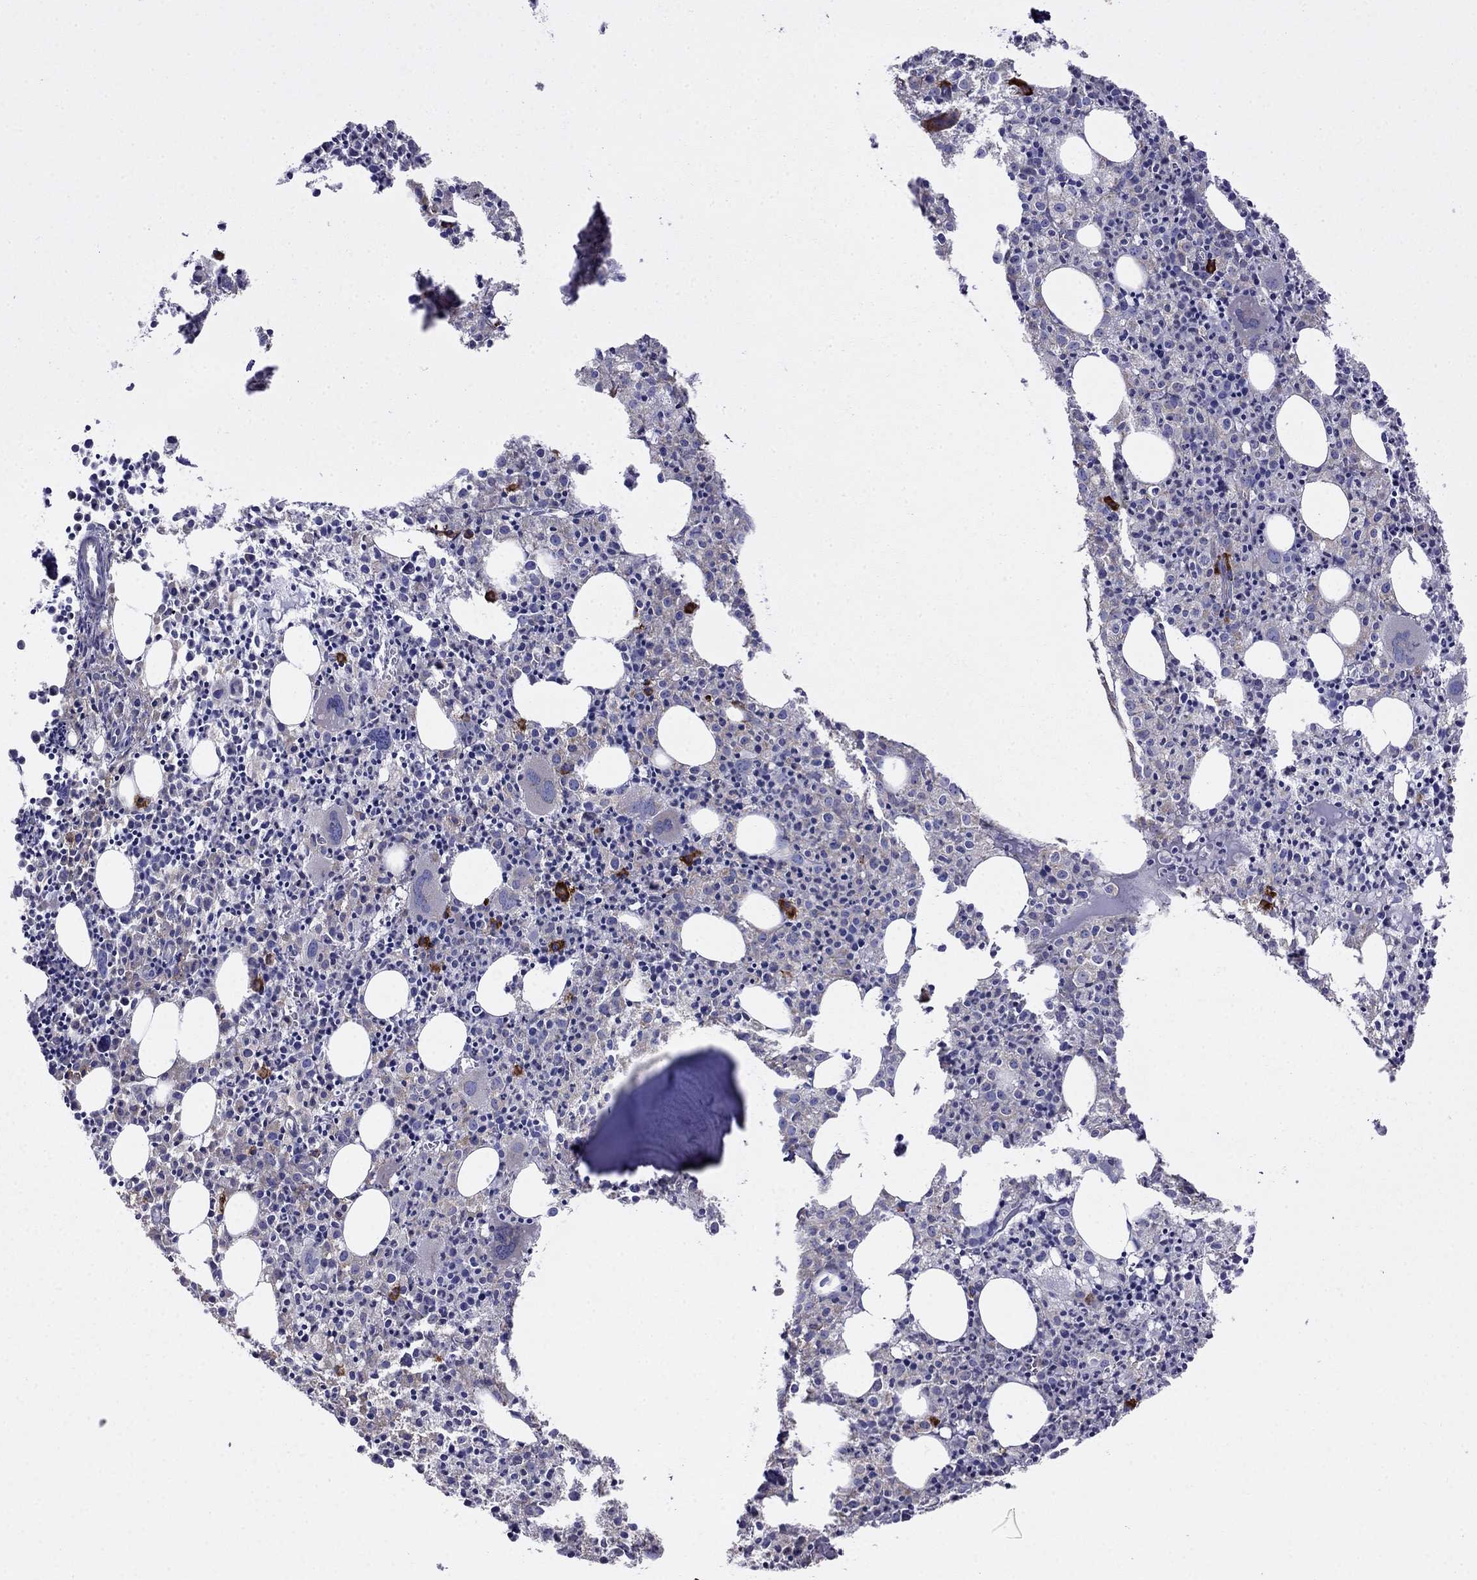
{"staining": {"intensity": "strong", "quantity": "<25%", "location": "cytoplasmic/membranous"}, "tissue": "bone marrow", "cell_type": "Hematopoietic cells", "image_type": "normal", "snomed": [{"axis": "morphology", "description": "Normal tissue, NOS"}, {"axis": "morphology", "description": "Inflammation, NOS"}, {"axis": "topography", "description": "Bone marrow"}], "caption": "Hematopoietic cells reveal strong cytoplasmic/membranous expression in approximately <25% of cells in normal bone marrow. Ihc stains the protein of interest in brown and the nuclei are stained blue.", "gene": "LONRF2", "patient": {"sex": "male", "age": 3}}